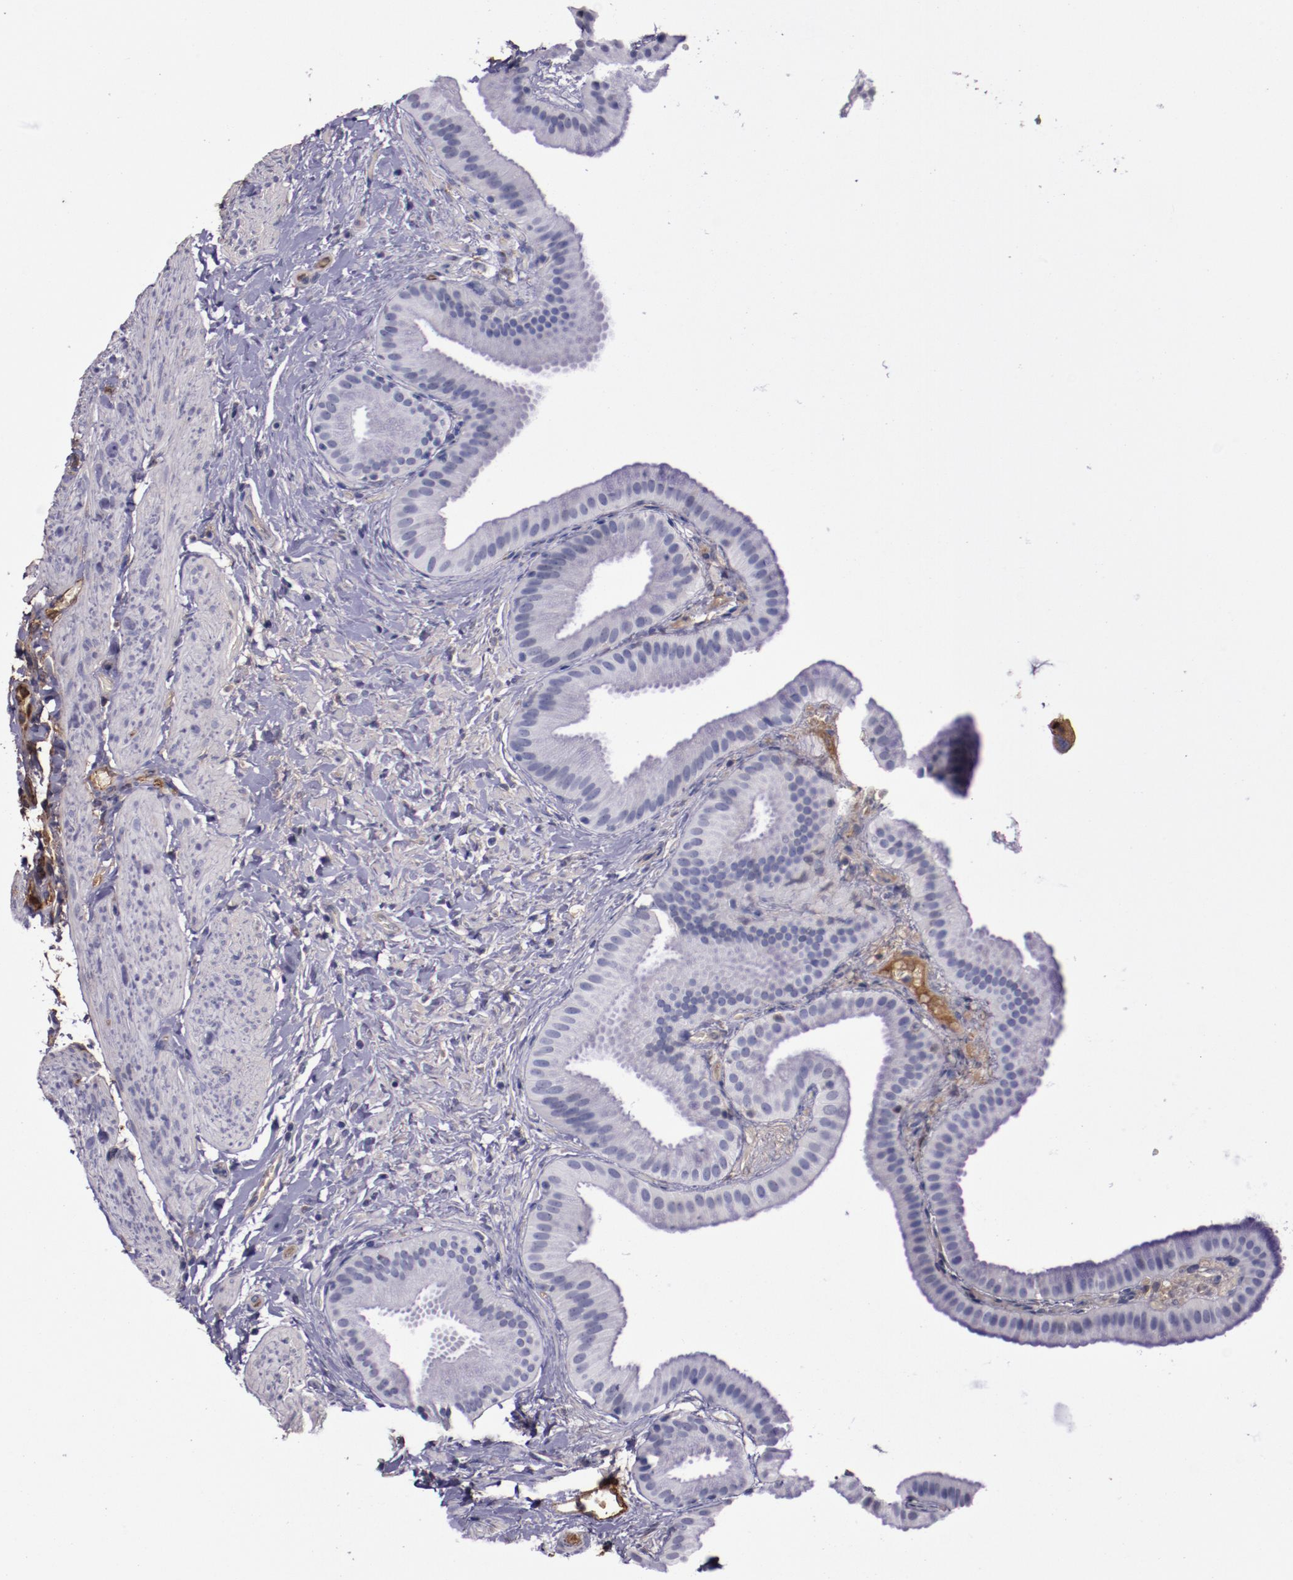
{"staining": {"intensity": "negative", "quantity": "none", "location": "none"}, "tissue": "gallbladder", "cell_type": "Glandular cells", "image_type": "normal", "snomed": [{"axis": "morphology", "description": "Normal tissue, NOS"}, {"axis": "topography", "description": "Gallbladder"}], "caption": "Human gallbladder stained for a protein using IHC reveals no positivity in glandular cells.", "gene": "A2M", "patient": {"sex": "female", "age": 63}}